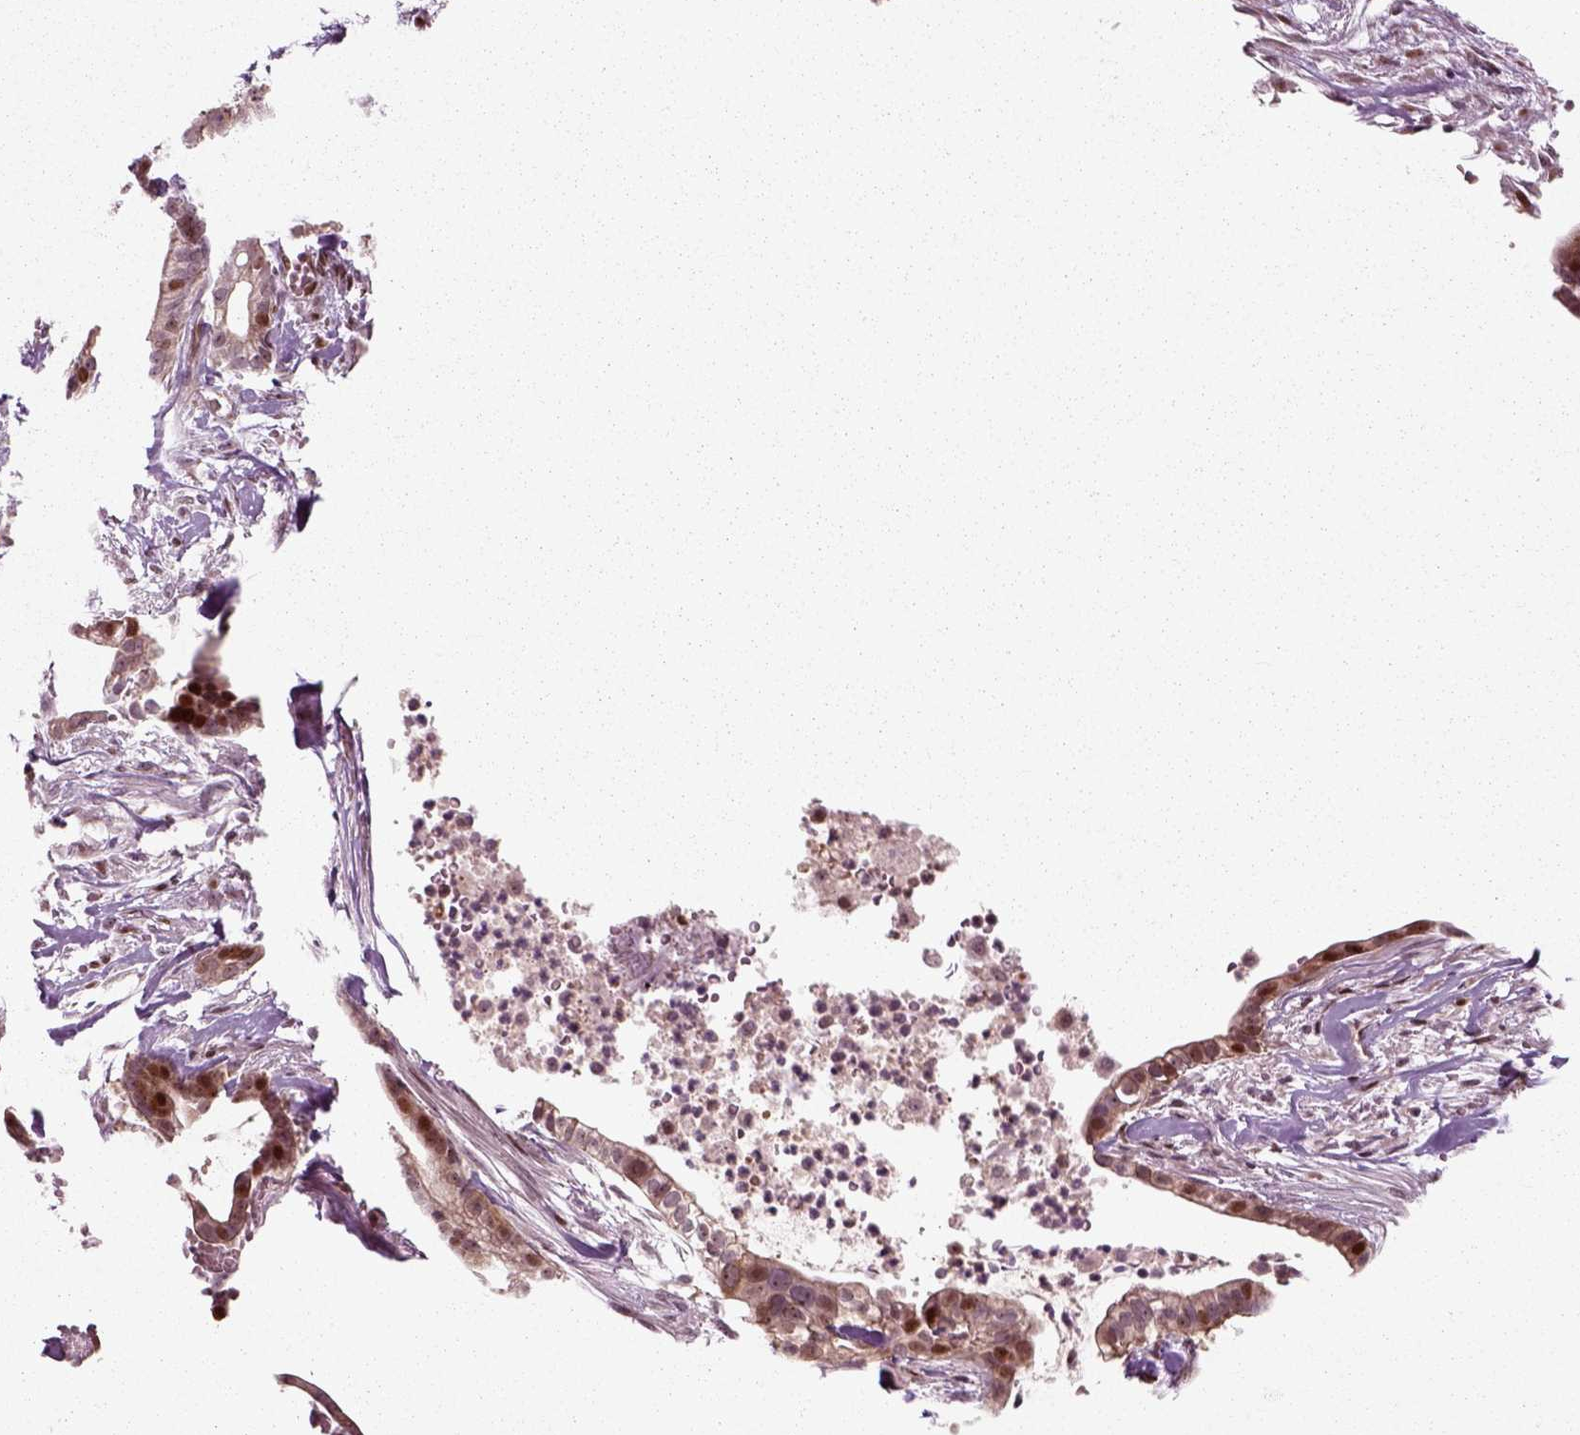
{"staining": {"intensity": "strong", "quantity": "<25%", "location": "nuclear"}, "tissue": "pancreatic cancer", "cell_type": "Tumor cells", "image_type": "cancer", "snomed": [{"axis": "morphology", "description": "Adenocarcinoma, NOS"}, {"axis": "topography", "description": "Pancreas"}], "caption": "About <25% of tumor cells in adenocarcinoma (pancreatic) show strong nuclear protein positivity as visualized by brown immunohistochemical staining.", "gene": "CDC14A", "patient": {"sex": "male", "age": 61}}